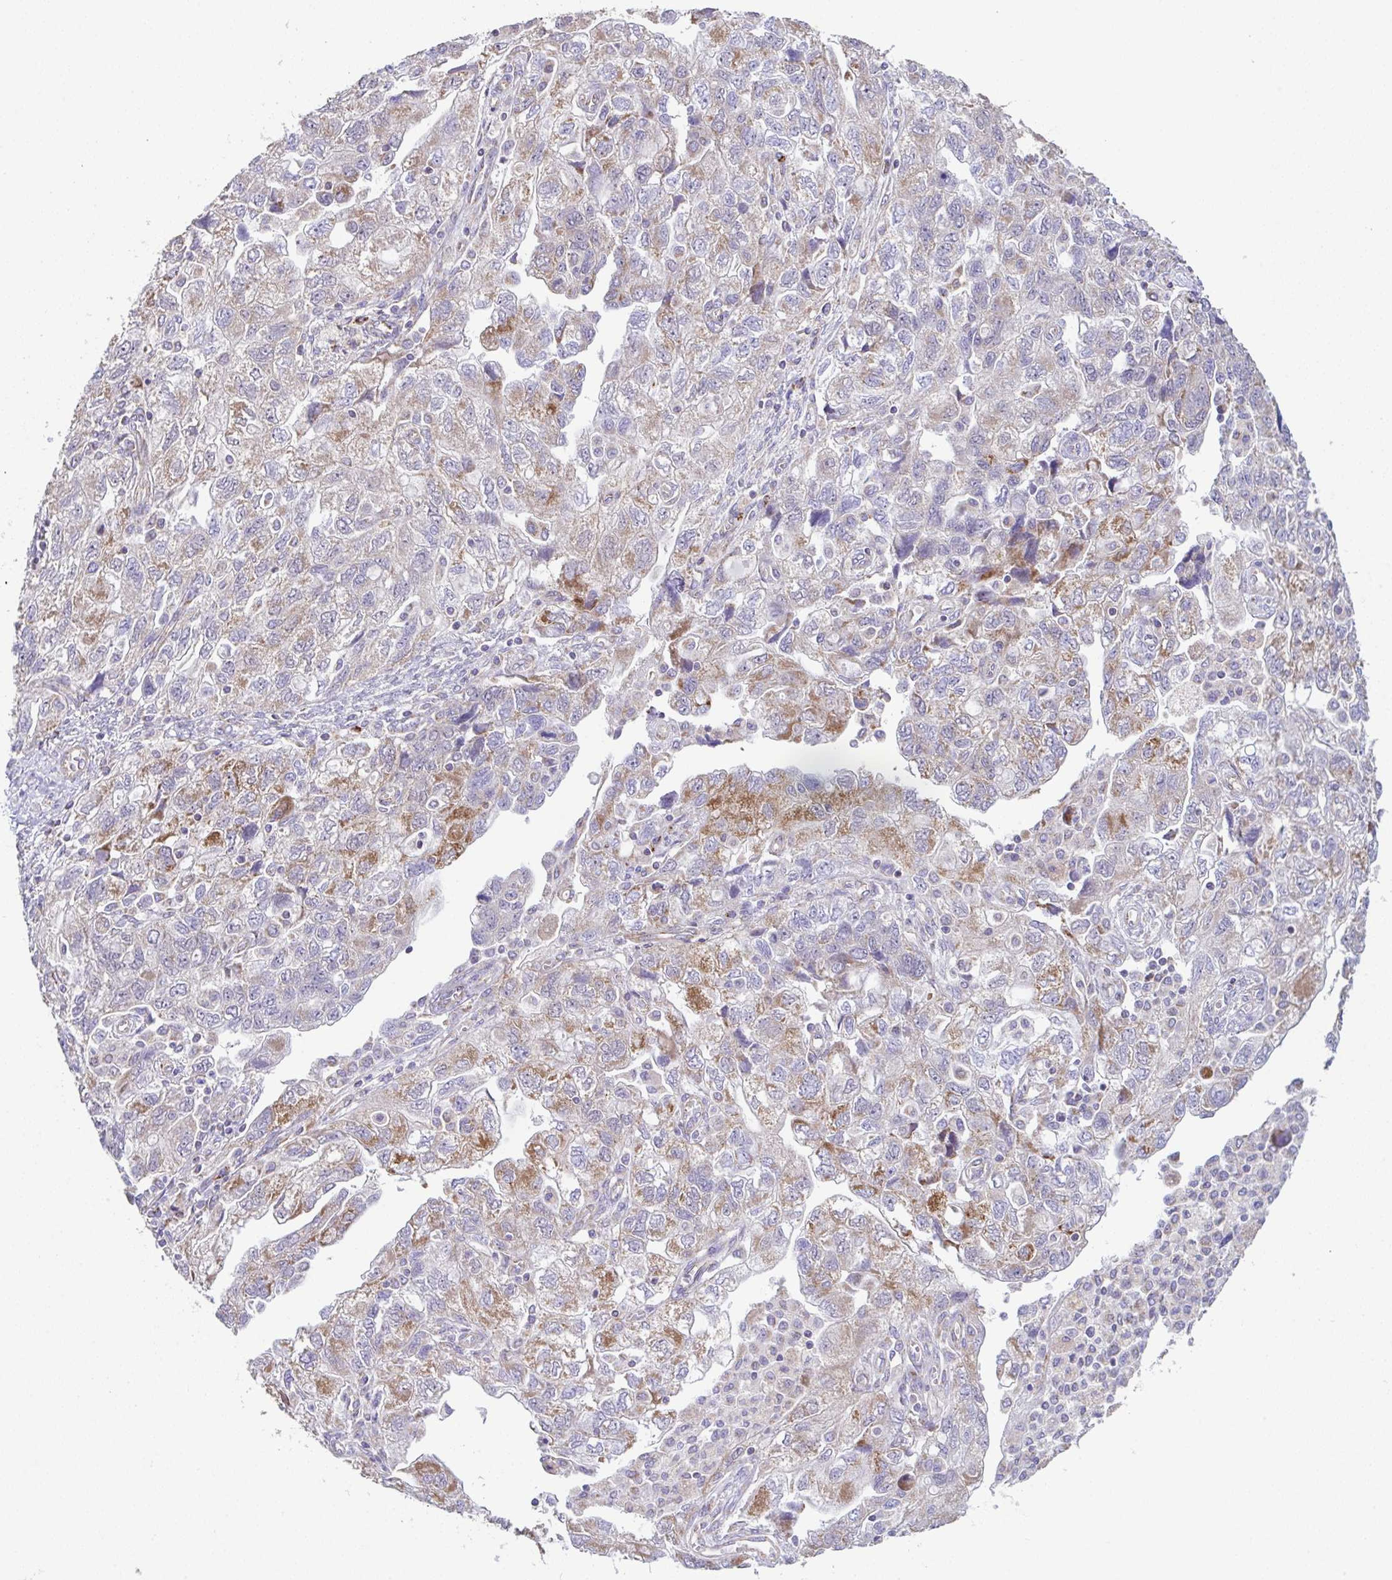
{"staining": {"intensity": "moderate", "quantity": "25%-75%", "location": "cytoplasmic/membranous"}, "tissue": "ovarian cancer", "cell_type": "Tumor cells", "image_type": "cancer", "snomed": [{"axis": "morphology", "description": "Carcinoma, NOS"}, {"axis": "morphology", "description": "Cystadenocarcinoma, serous, NOS"}, {"axis": "topography", "description": "Ovary"}], "caption": "This is a micrograph of immunohistochemistry staining of ovarian cancer, which shows moderate expression in the cytoplasmic/membranous of tumor cells.", "gene": "DOK7", "patient": {"sex": "female", "age": 69}}